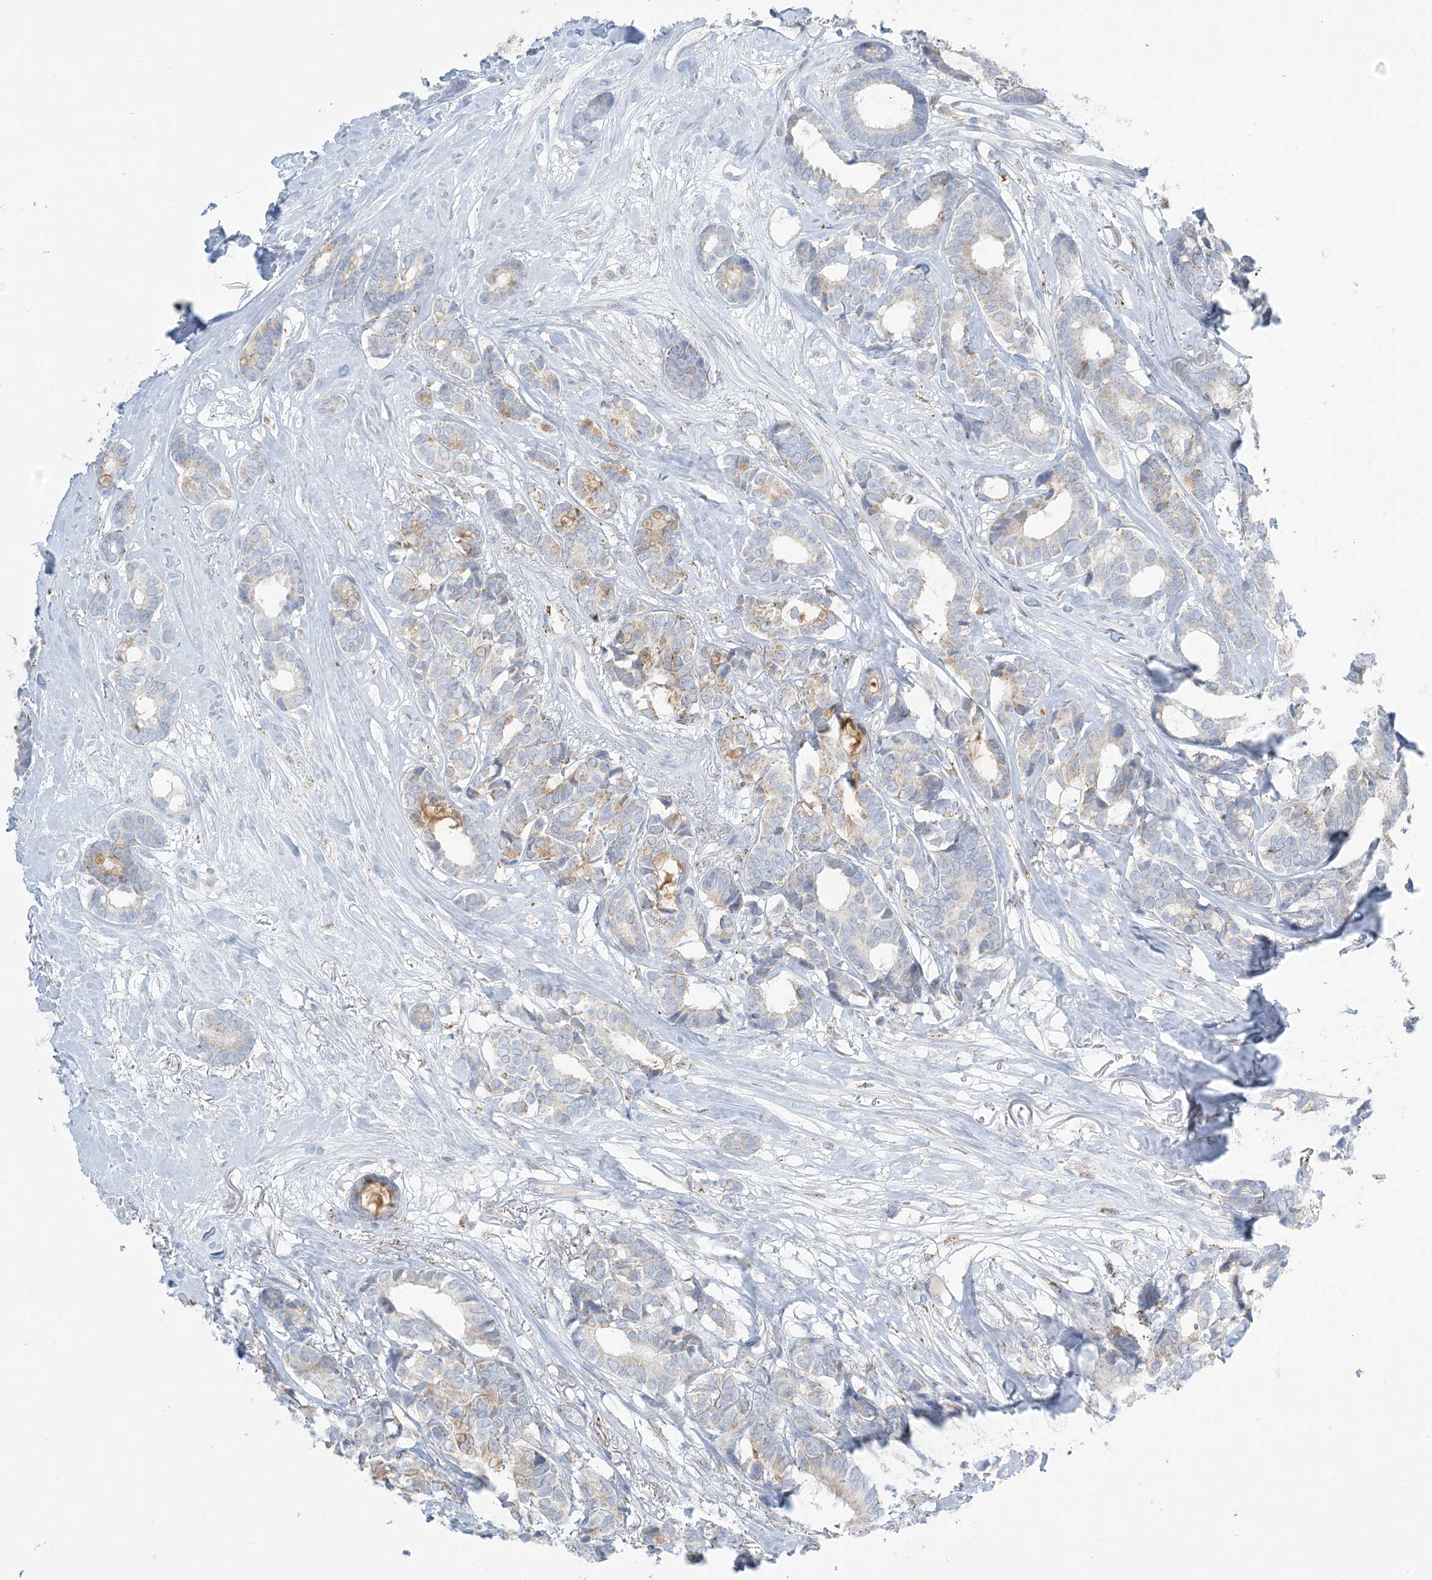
{"staining": {"intensity": "weak", "quantity": "<25%", "location": "cytoplasmic/membranous"}, "tissue": "breast cancer", "cell_type": "Tumor cells", "image_type": "cancer", "snomed": [{"axis": "morphology", "description": "Duct carcinoma"}, {"axis": "topography", "description": "Breast"}], "caption": "DAB immunohistochemical staining of human breast invasive ductal carcinoma displays no significant staining in tumor cells. (Stains: DAB (3,3'-diaminobenzidine) IHC with hematoxylin counter stain, Microscopy: brightfield microscopy at high magnification).", "gene": "ZDHHC4", "patient": {"sex": "female", "age": 87}}